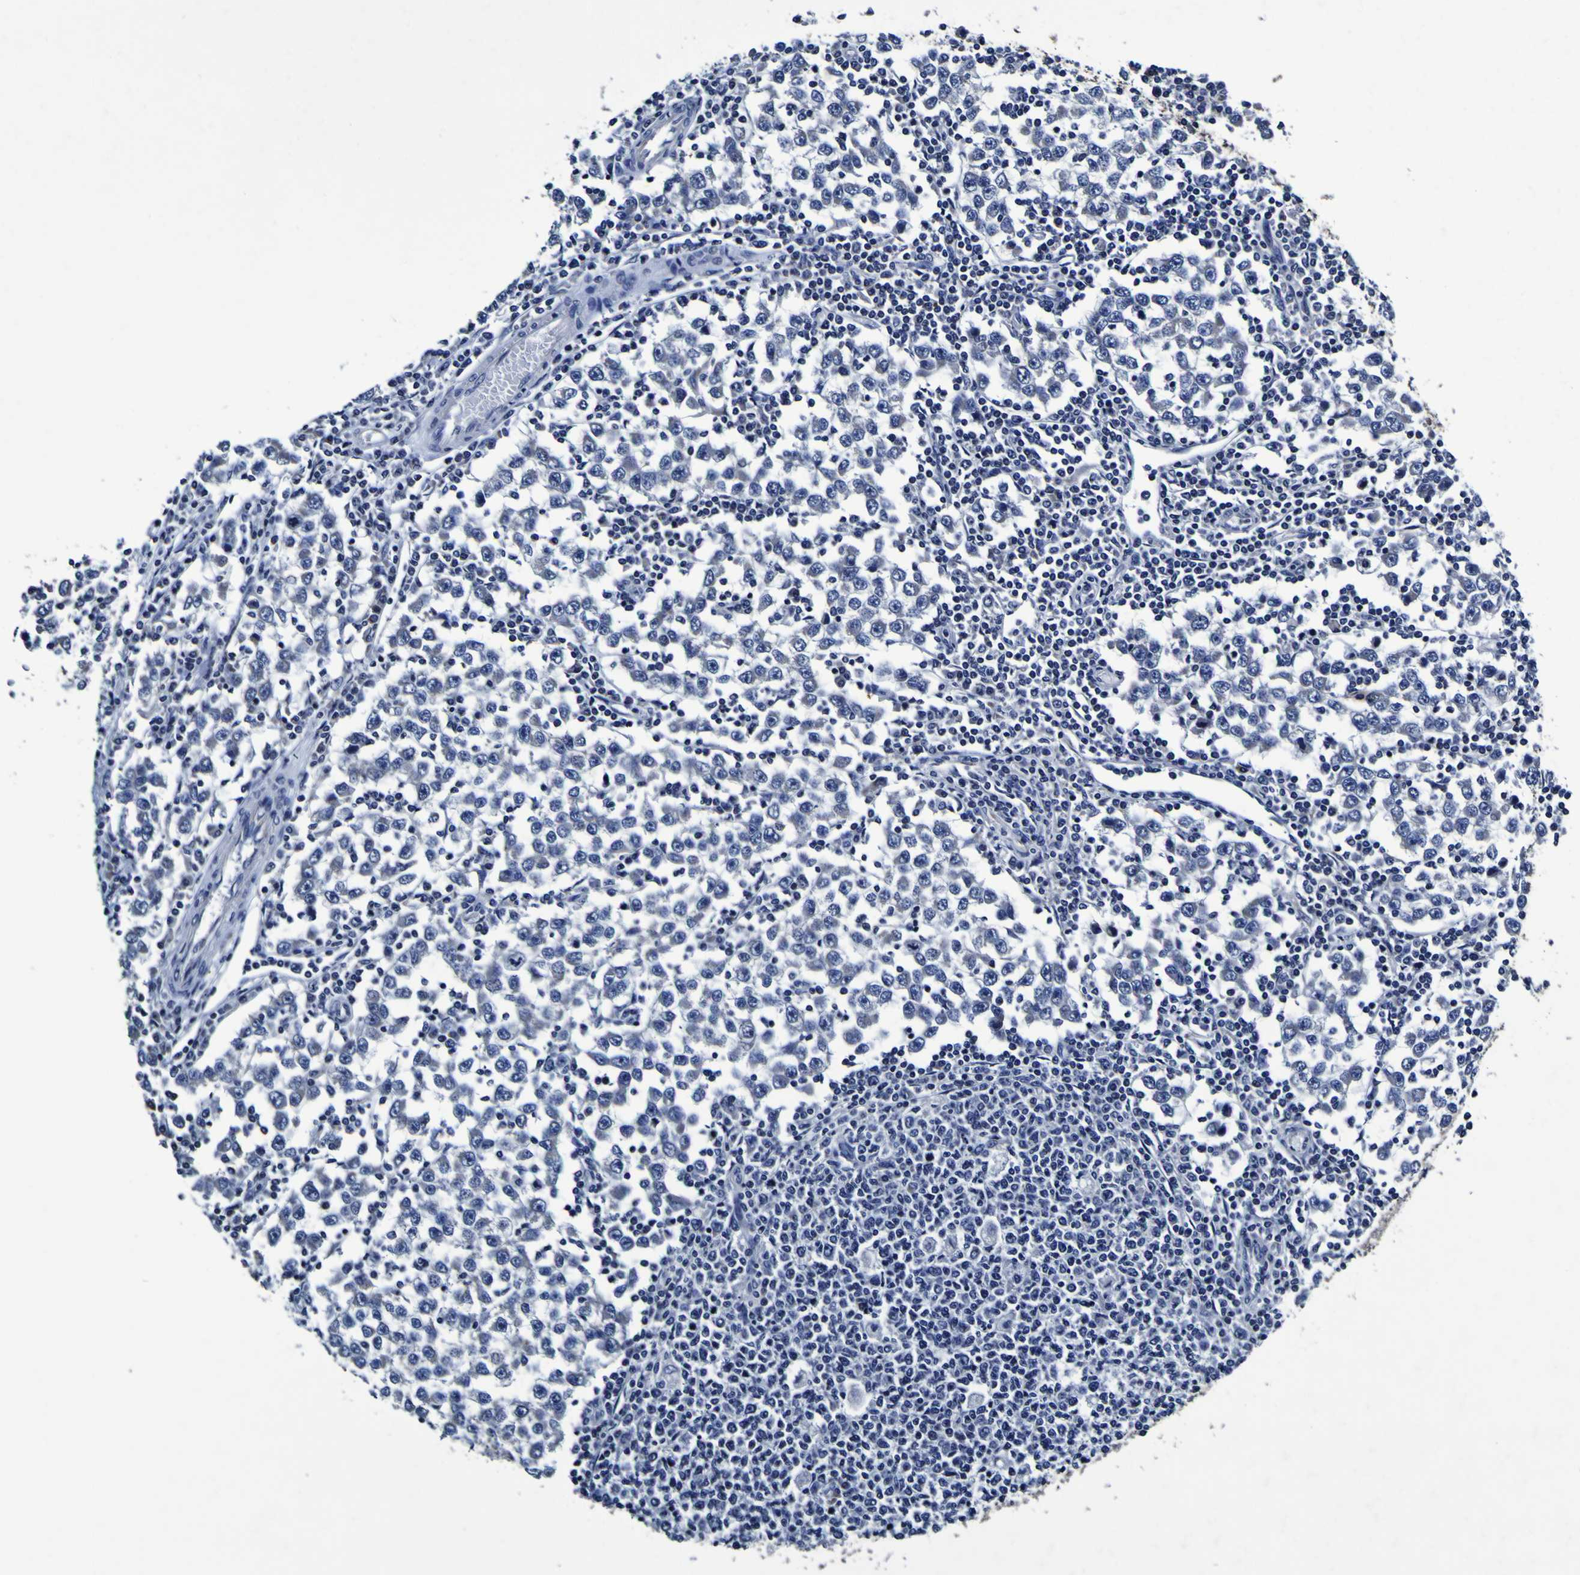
{"staining": {"intensity": "negative", "quantity": "none", "location": "none"}, "tissue": "testis cancer", "cell_type": "Tumor cells", "image_type": "cancer", "snomed": [{"axis": "morphology", "description": "Seminoma, NOS"}, {"axis": "topography", "description": "Testis"}], "caption": "An IHC histopathology image of seminoma (testis) is shown. There is no staining in tumor cells of seminoma (testis). (Stains: DAB (3,3'-diaminobenzidine) immunohistochemistry (IHC) with hematoxylin counter stain, Microscopy: brightfield microscopy at high magnification).", "gene": "PANK4", "patient": {"sex": "male", "age": 65}}